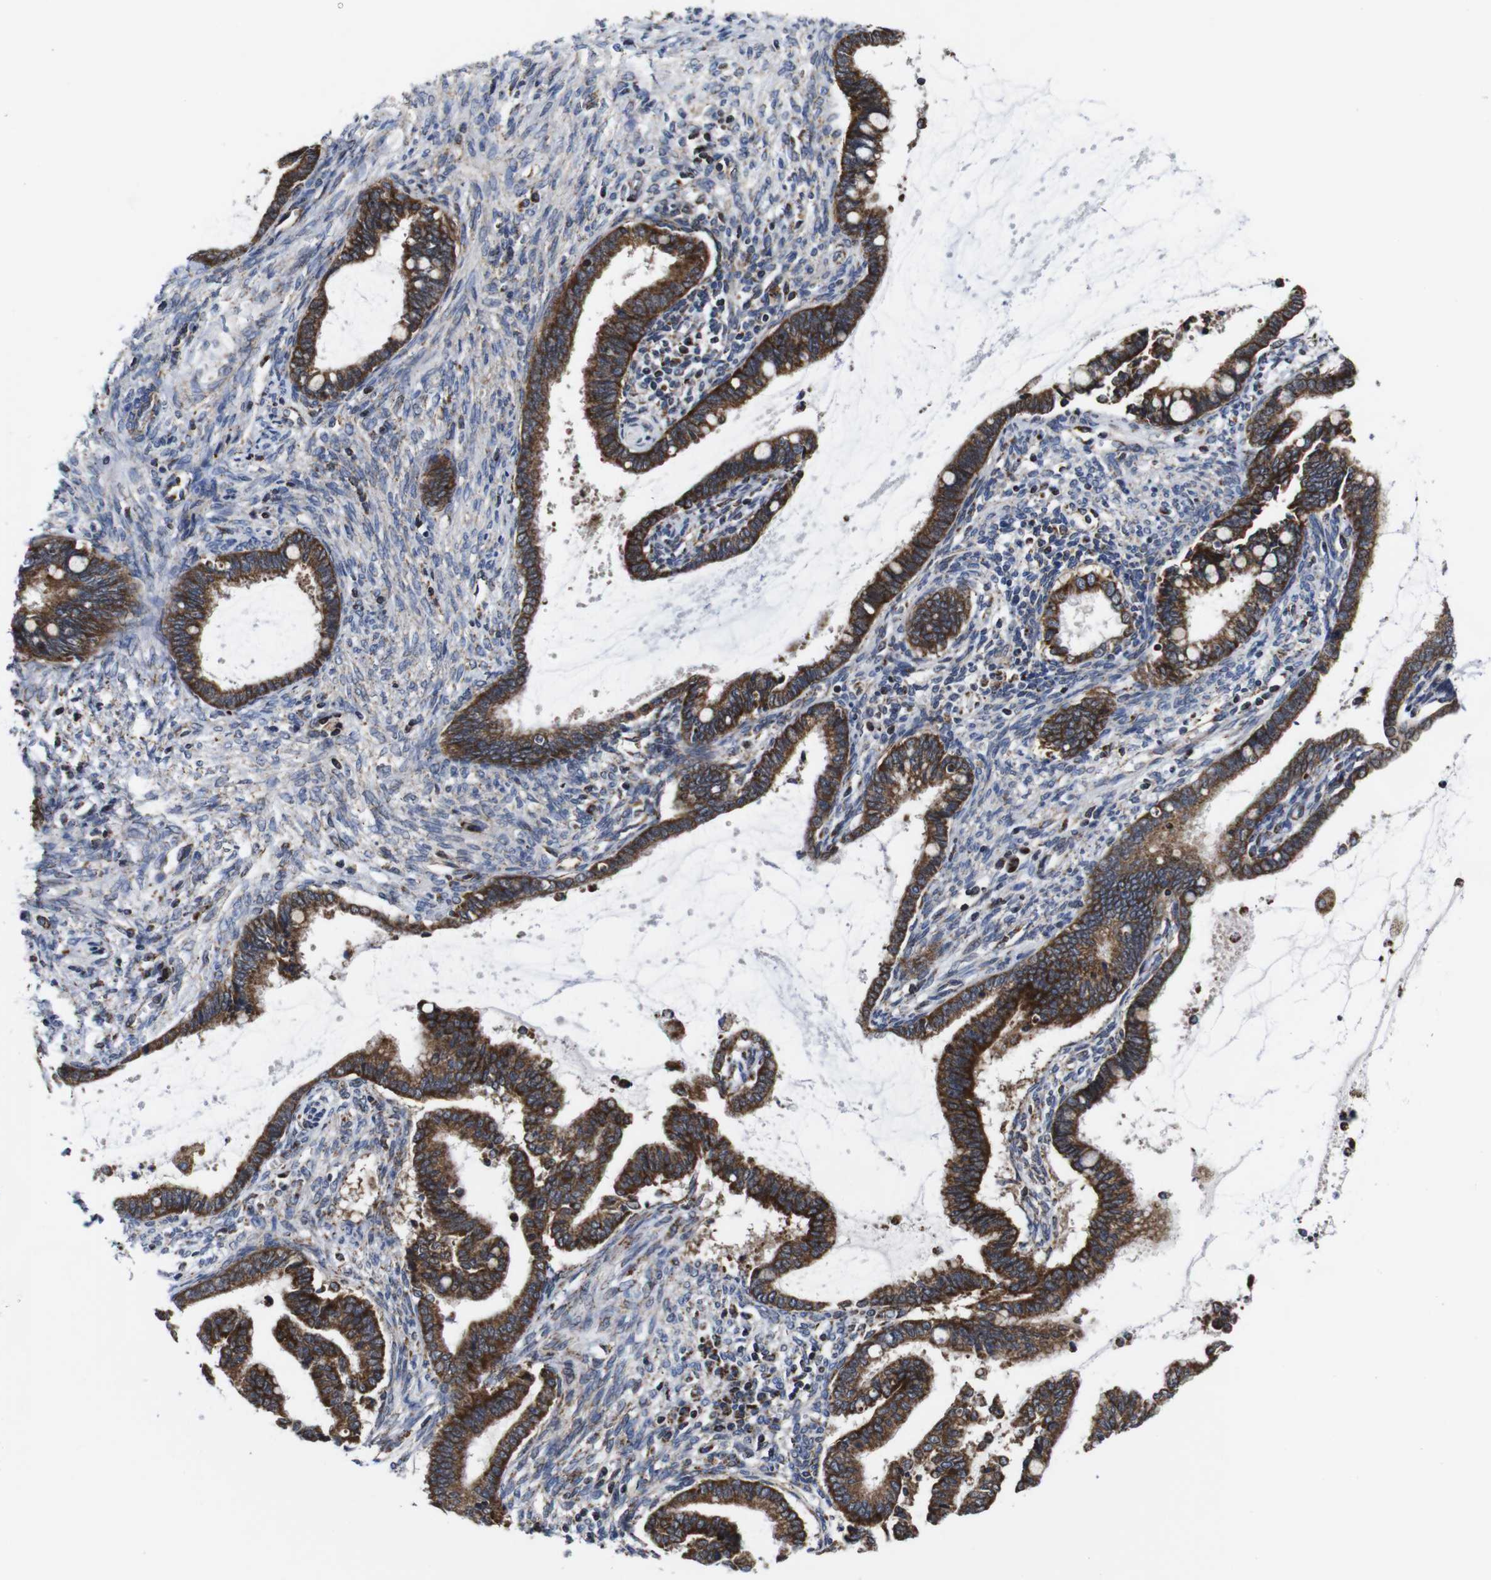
{"staining": {"intensity": "strong", "quantity": ">75%", "location": "cytoplasmic/membranous"}, "tissue": "cervical cancer", "cell_type": "Tumor cells", "image_type": "cancer", "snomed": [{"axis": "morphology", "description": "Adenocarcinoma, NOS"}, {"axis": "topography", "description": "Cervix"}], "caption": "DAB immunohistochemical staining of cervical adenocarcinoma displays strong cytoplasmic/membranous protein staining in approximately >75% of tumor cells.", "gene": "C17orf80", "patient": {"sex": "female", "age": 44}}